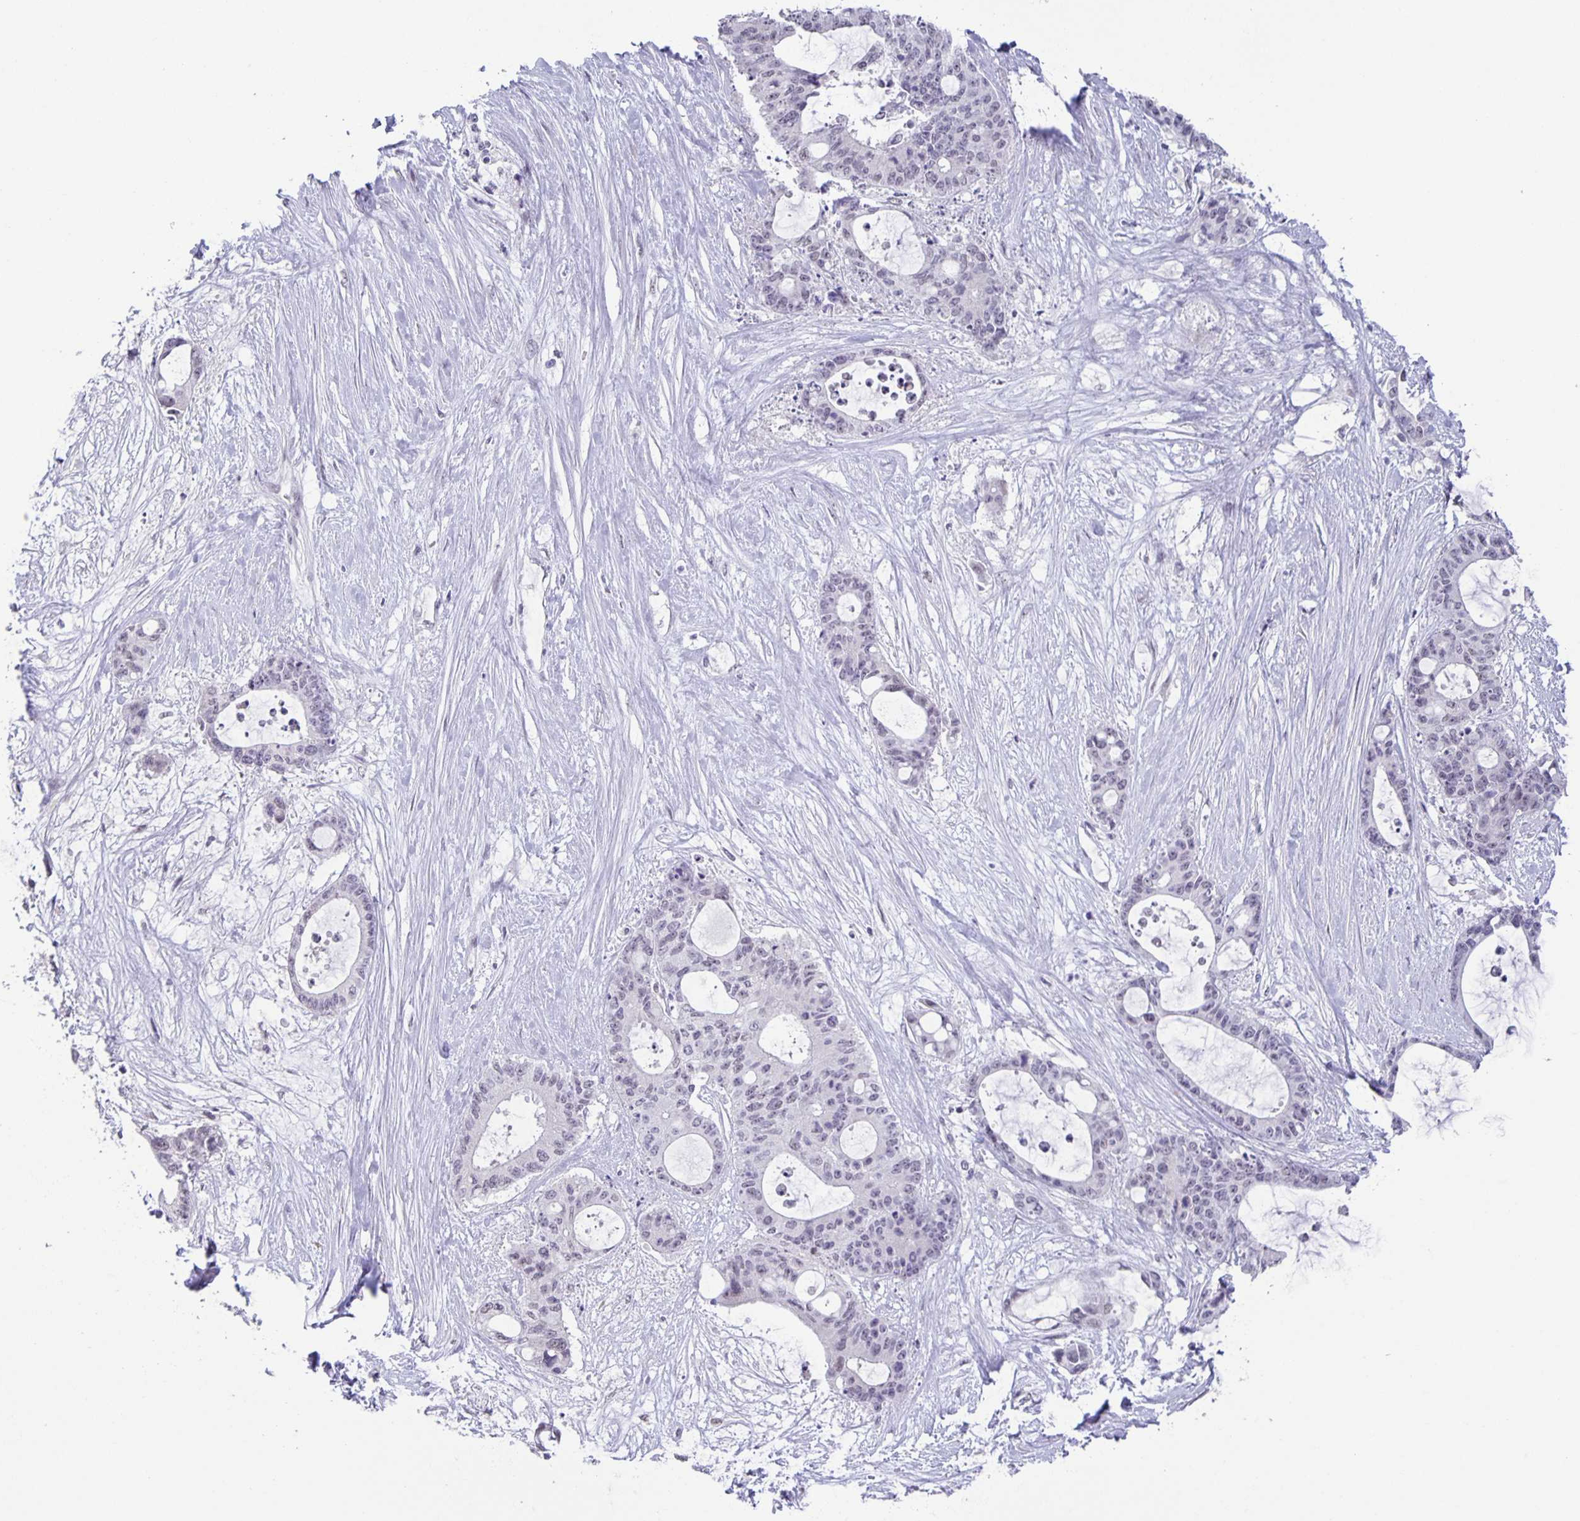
{"staining": {"intensity": "negative", "quantity": "none", "location": "none"}, "tissue": "liver cancer", "cell_type": "Tumor cells", "image_type": "cancer", "snomed": [{"axis": "morphology", "description": "Normal tissue, NOS"}, {"axis": "morphology", "description": "Cholangiocarcinoma"}, {"axis": "topography", "description": "Liver"}, {"axis": "topography", "description": "Peripheral nerve tissue"}], "caption": "Image shows no protein staining in tumor cells of liver cholangiocarcinoma tissue. The staining is performed using DAB brown chromogen with nuclei counter-stained in using hematoxylin.", "gene": "PHRF1", "patient": {"sex": "female", "age": 73}}